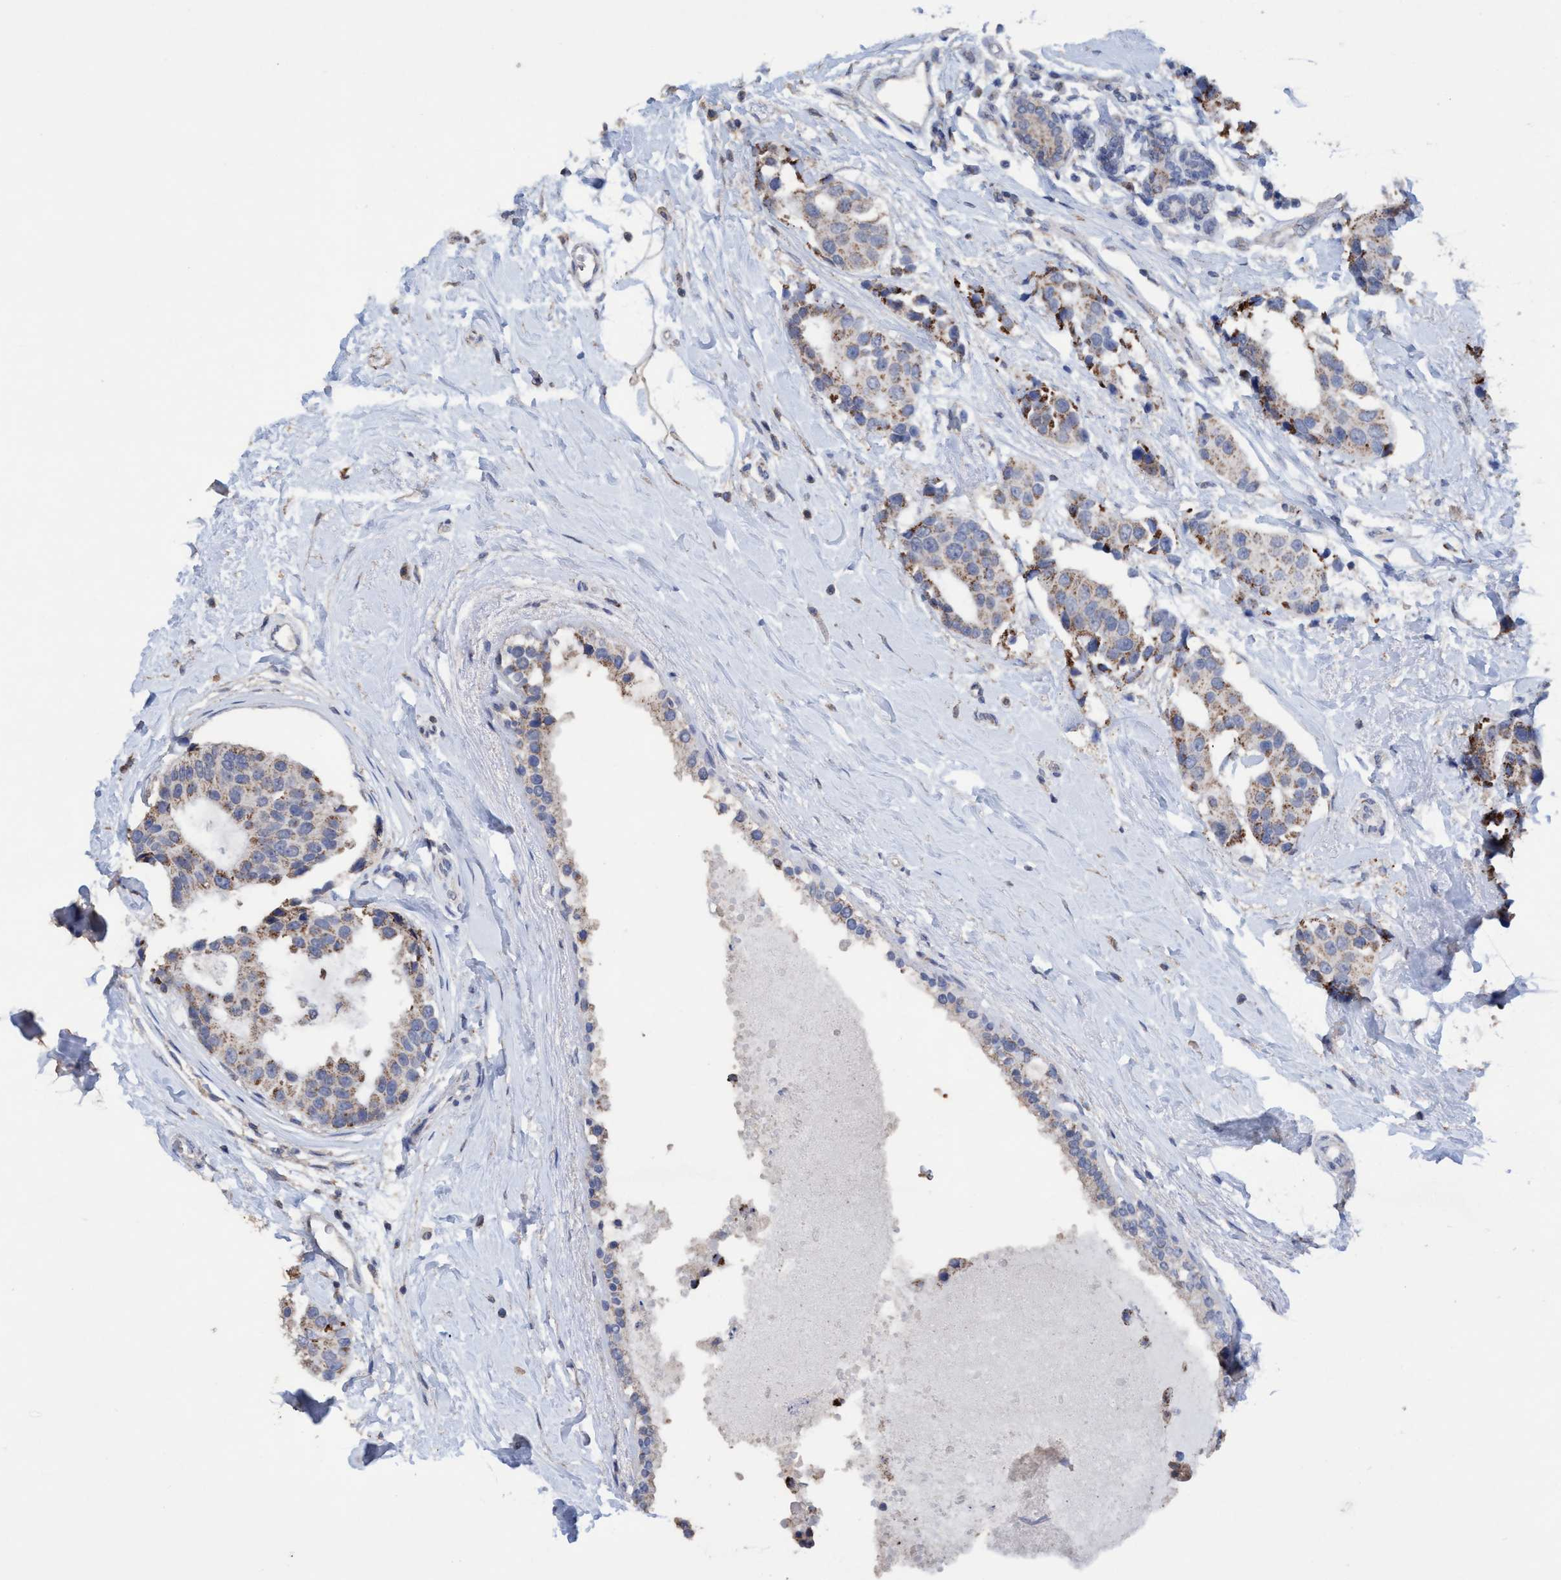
{"staining": {"intensity": "moderate", "quantity": "25%-75%", "location": "cytoplasmic/membranous"}, "tissue": "breast cancer", "cell_type": "Tumor cells", "image_type": "cancer", "snomed": [{"axis": "morphology", "description": "Normal tissue, NOS"}, {"axis": "morphology", "description": "Duct carcinoma"}, {"axis": "topography", "description": "Breast"}], "caption": "Moderate cytoplasmic/membranous protein positivity is seen in approximately 25%-75% of tumor cells in breast intraductal carcinoma. Using DAB (3,3'-diaminobenzidine) (brown) and hematoxylin (blue) stains, captured at high magnification using brightfield microscopy.", "gene": "RSAD1", "patient": {"sex": "female", "age": 39}}